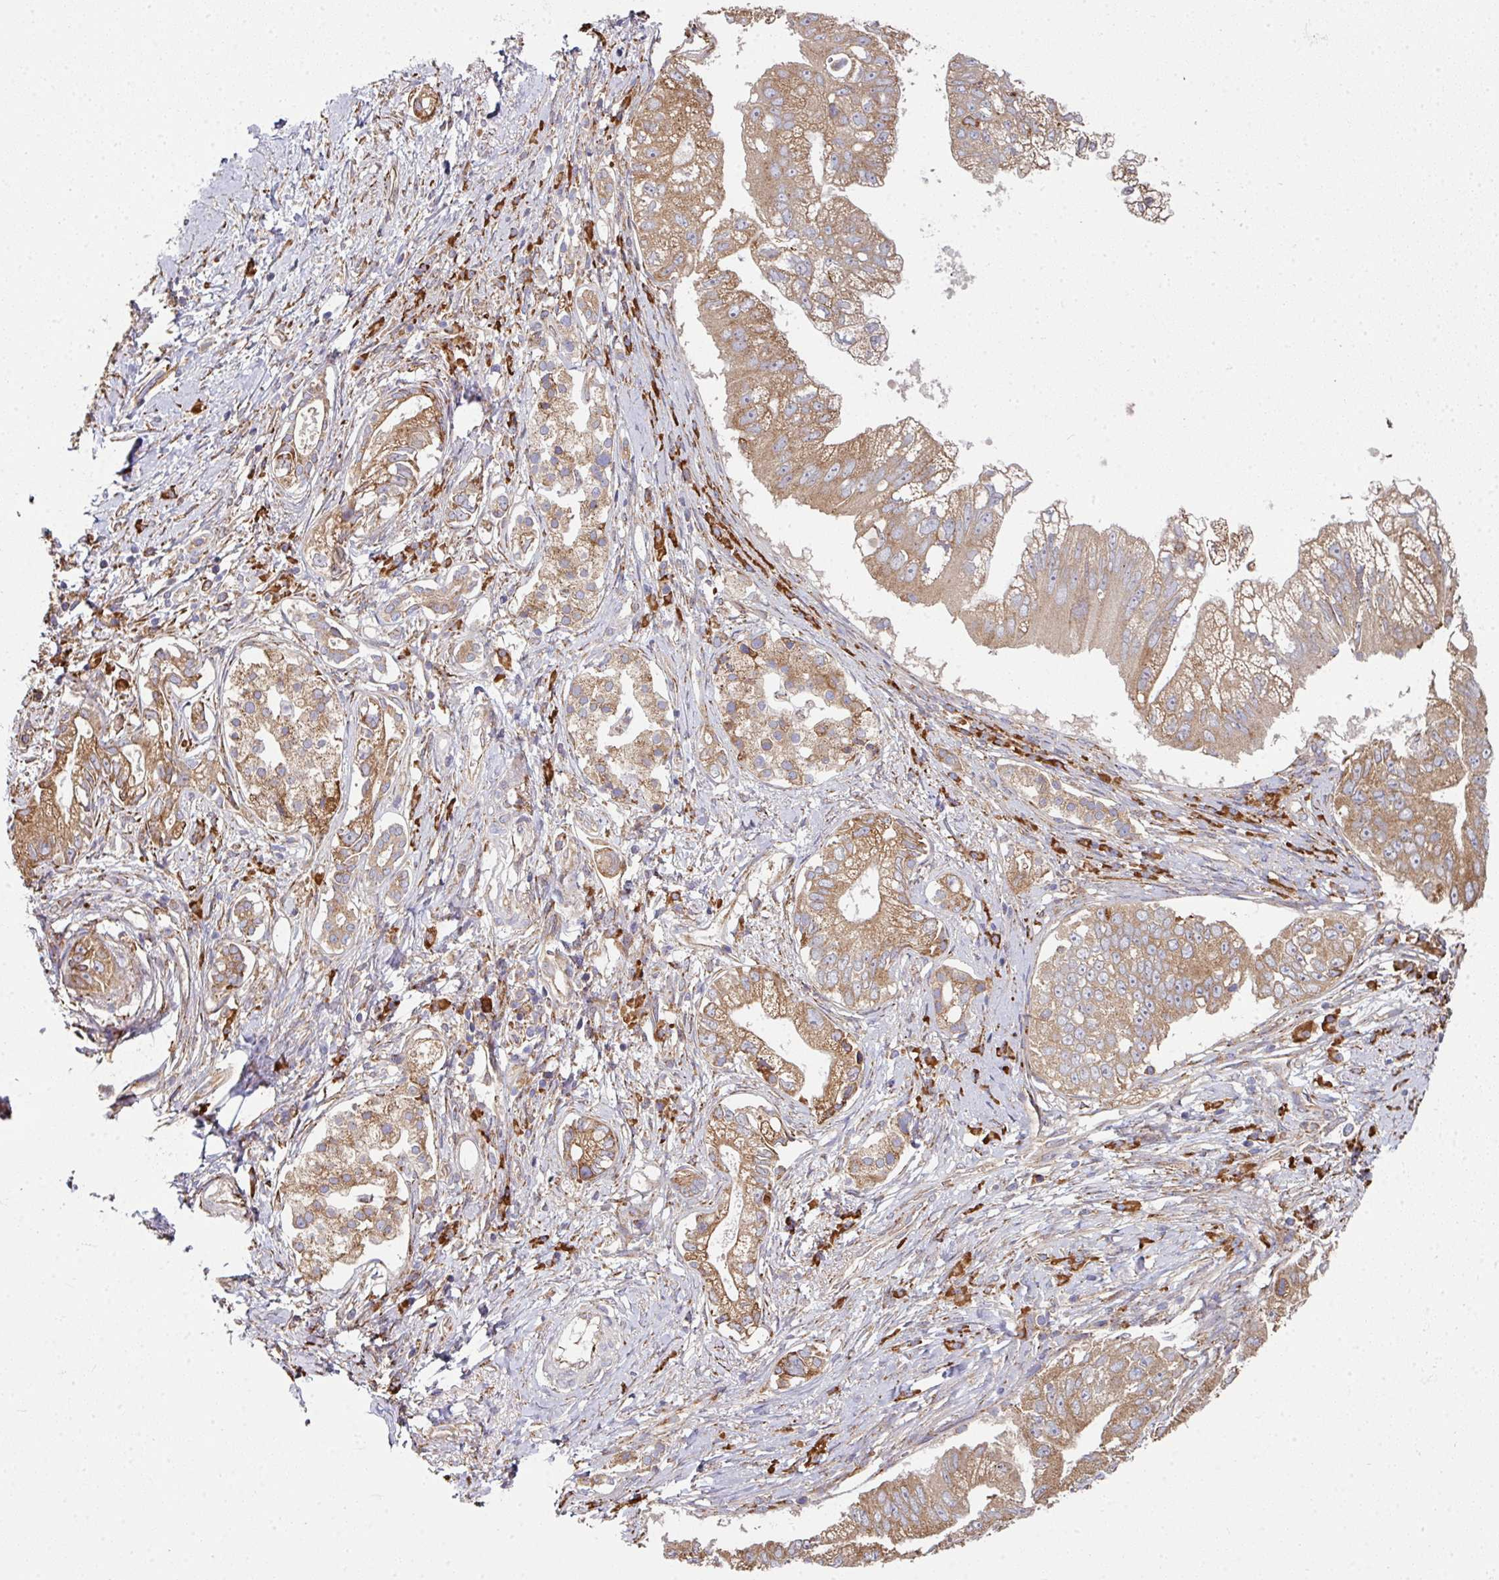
{"staining": {"intensity": "moderate", "quantity": ">75%", "location": "cytoplasmic/membranous"}, "tissue": "pancreatic cancer", "cell_type": "Tumor cells", "image_type": "cancer", "snomed": [{"axis": "morphology", "description": "Adenocarcinoma, NOS"}, {"axis": "topography", "description": "Pancreas"}], "caption": "Human pancreatic cancer (adenocarcinoma) stained with a protein marker displays moderate staining in tumor cells.", "gene": "FAT4", "patient": {"sex": "male", "age": 70}}